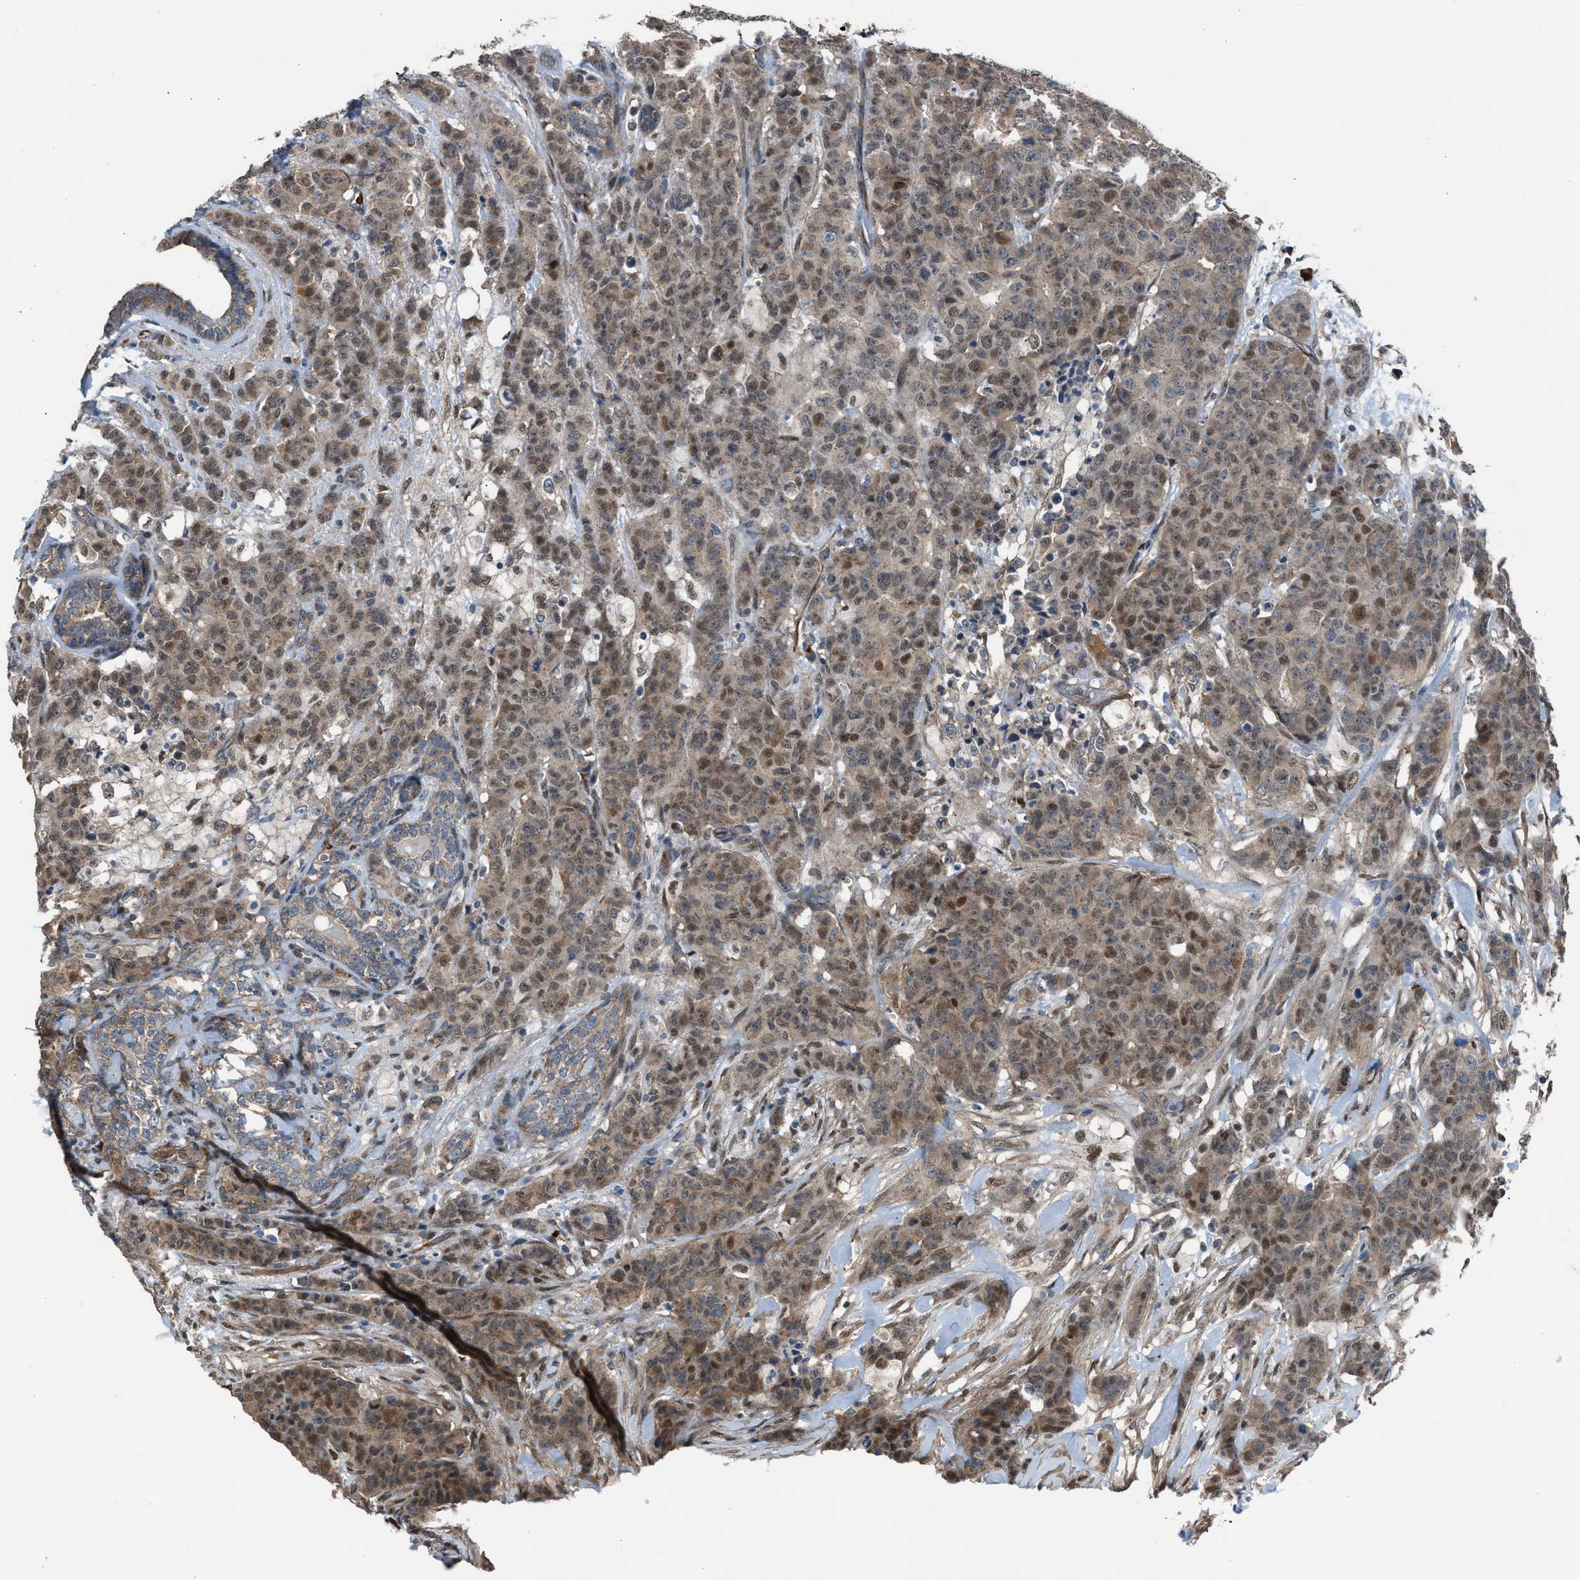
{"staining": {"intensity": "moderate", "quantity": ">75%", "location": "cytoplasmic/membranous,nuclear"}, "tissue": "breast cancer", "cell_type": "Tumor cells", "image_type": "cancer", "snomed": [{"axis": "morphology", "description": "Normal tissue, NOS"}, {"axis": "morphology", "description": "Duct carcinoma"}, {"axis": "topography", "description": "Breast"}], "caption": "Moderate cytoplasmic/membranous and nuclear protein positivity is identified in about >75% of tumor cells in breast infiltrating ductal carcinoma.", "gene": "CRTC1", "patient": {"sex": "female", "age": 40}}